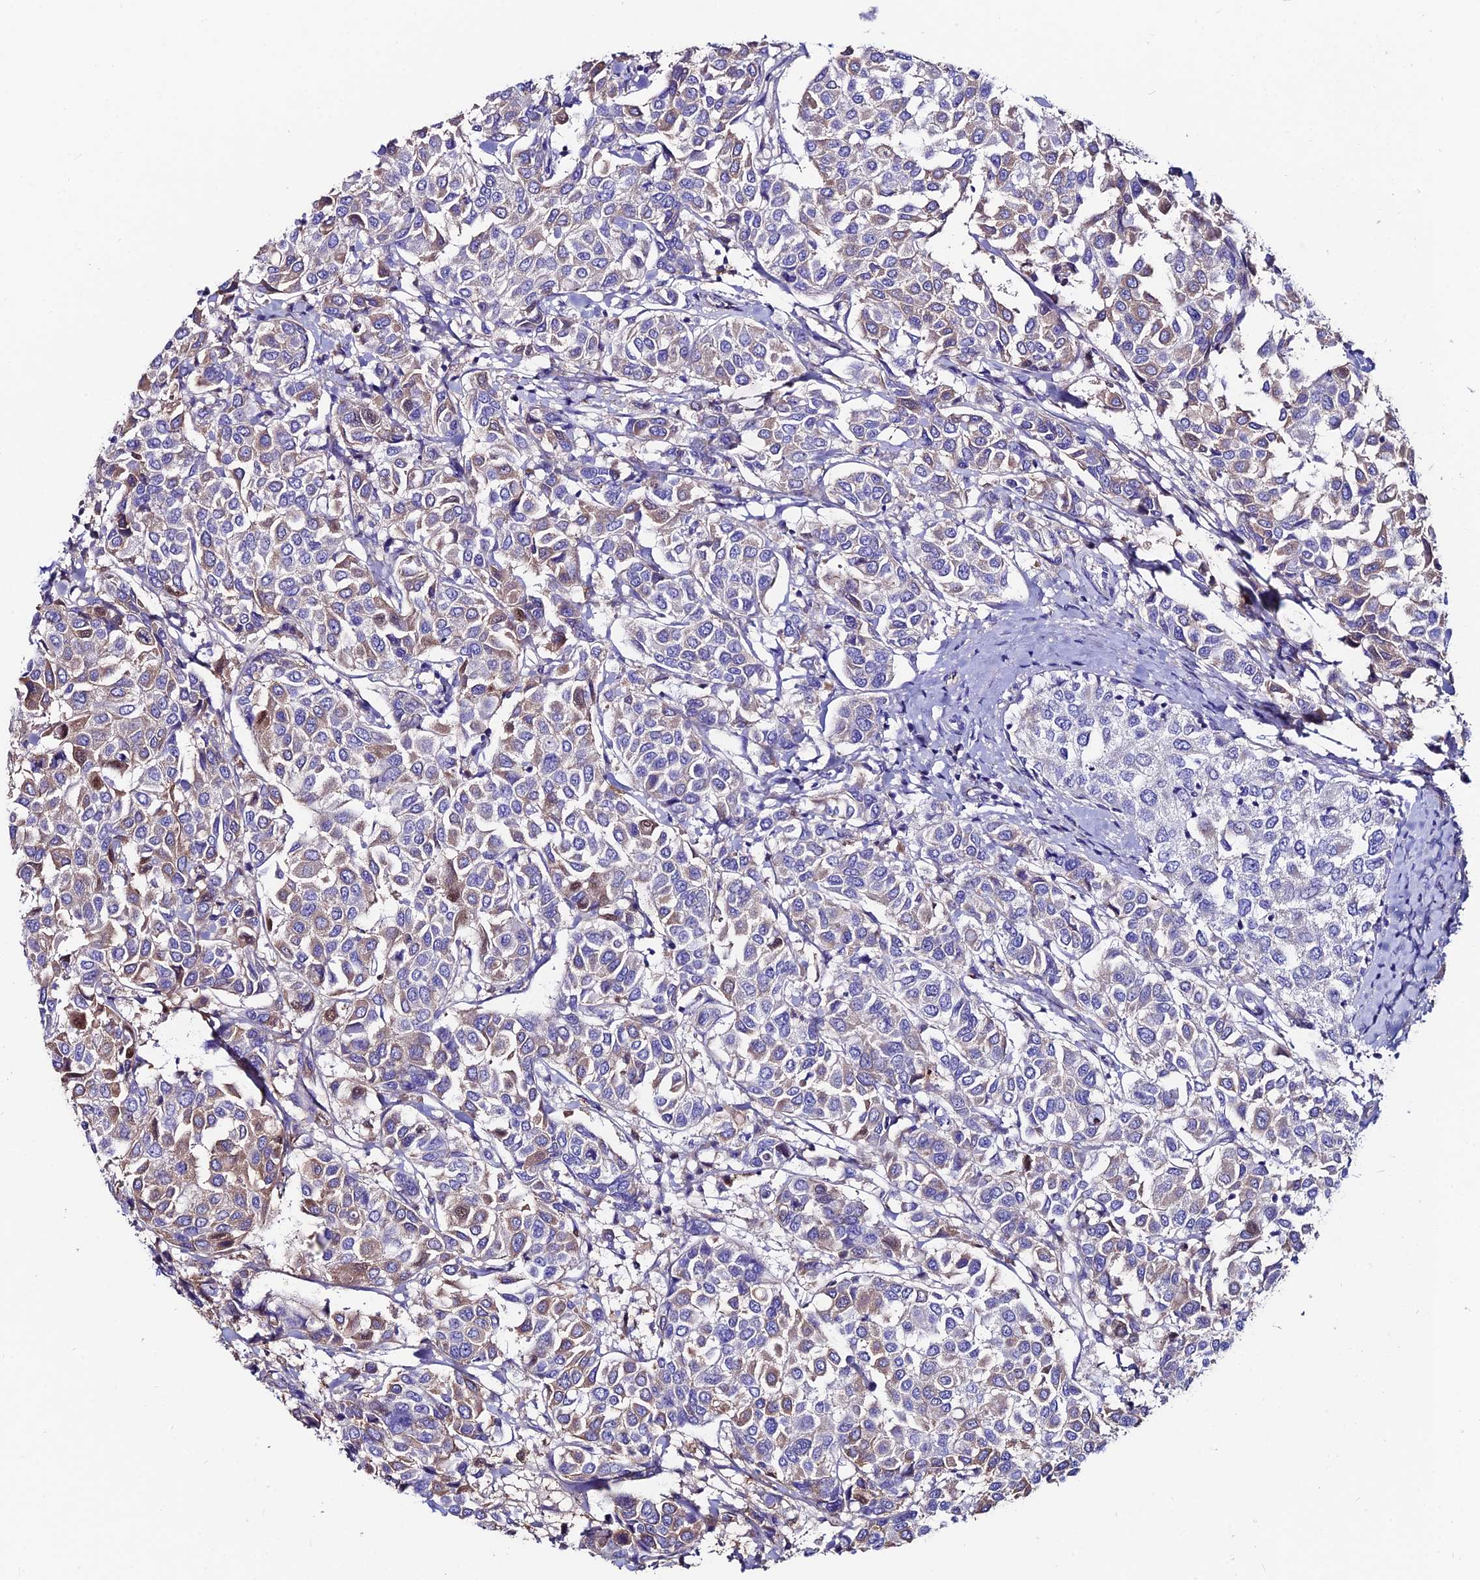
{"staining": {"intensity": "weak", "quantity": "25%-75%", "location": "cytoplasmic/membranous"}, "tissue": "breast cancer", "cell_type": "Tumor cells", "image_type": "cancer", "snomed": [{"axis": "morphology", "description": "Duct carcinoma"}, {"axis": "topography", "description": "Breast"}], "caption": "Breast cancer (intraductal carcinoma) tissue demonstrates weak cytoplasmic/membranous positivity in approximately 25%-75% of tumor cells, visualized by immunohistochemistry.", "gene": "SLC25A16", "patient": {"sex": "female", "age": 55}}